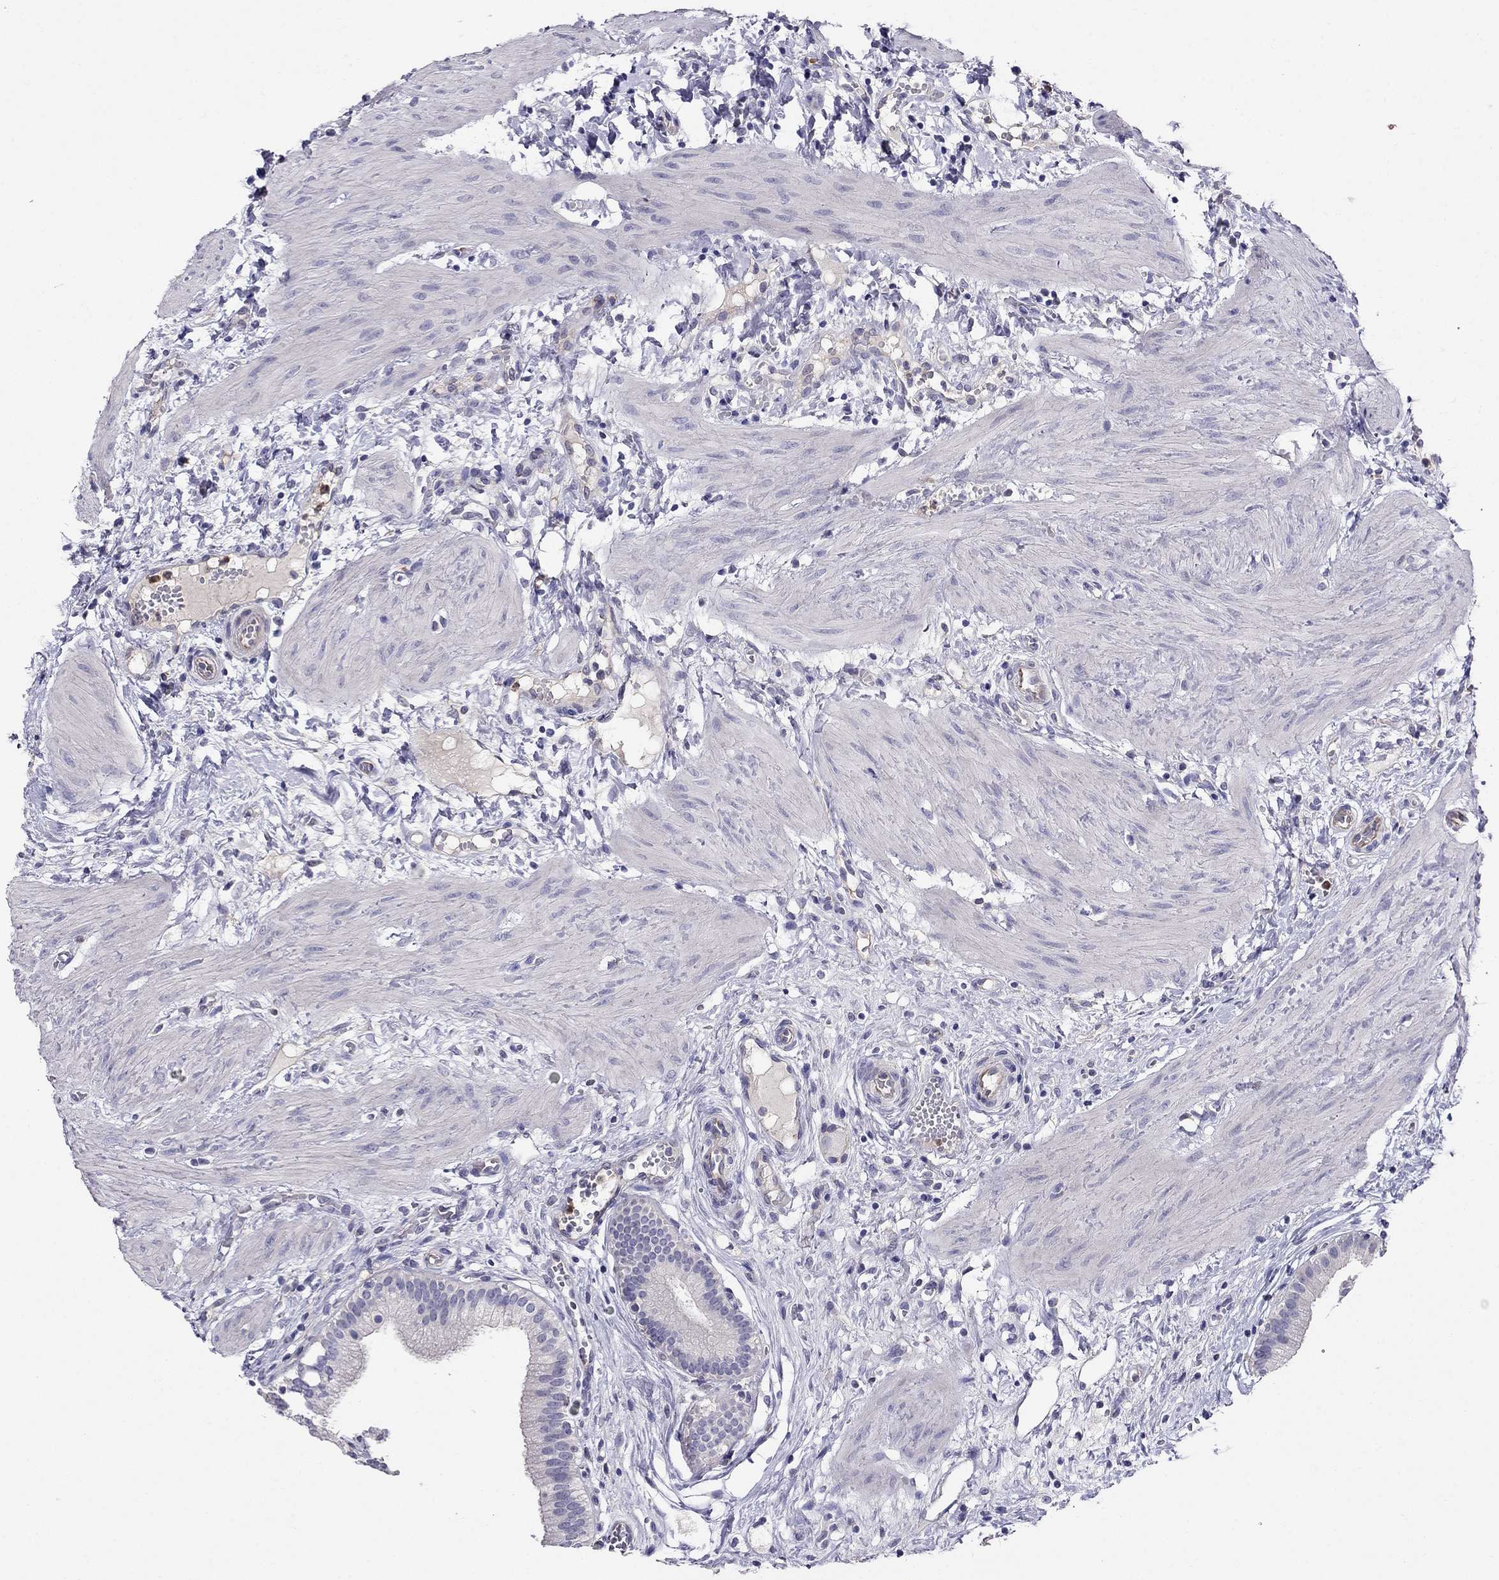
{"staining": {"intensity": "negative", "quantity": "none", "location": "none"}, "tissue": "gallbladder", "cell_type": "Glandular cells", "image_type": "normal", "snomed": [{"axis": "morphology", "description": "Normal tissue, NOS"}, {"axis": "topography", "description": "Gallbladder"}], "caption": "There is no significant positivity in glandular cells of gallbladder. (Brightfield microscopy of DAB (3,3'-diaminobenzidine) IHC at high magnification).", "gene": "SPINT4", "patient": {"sex": "female", "age": 24}}